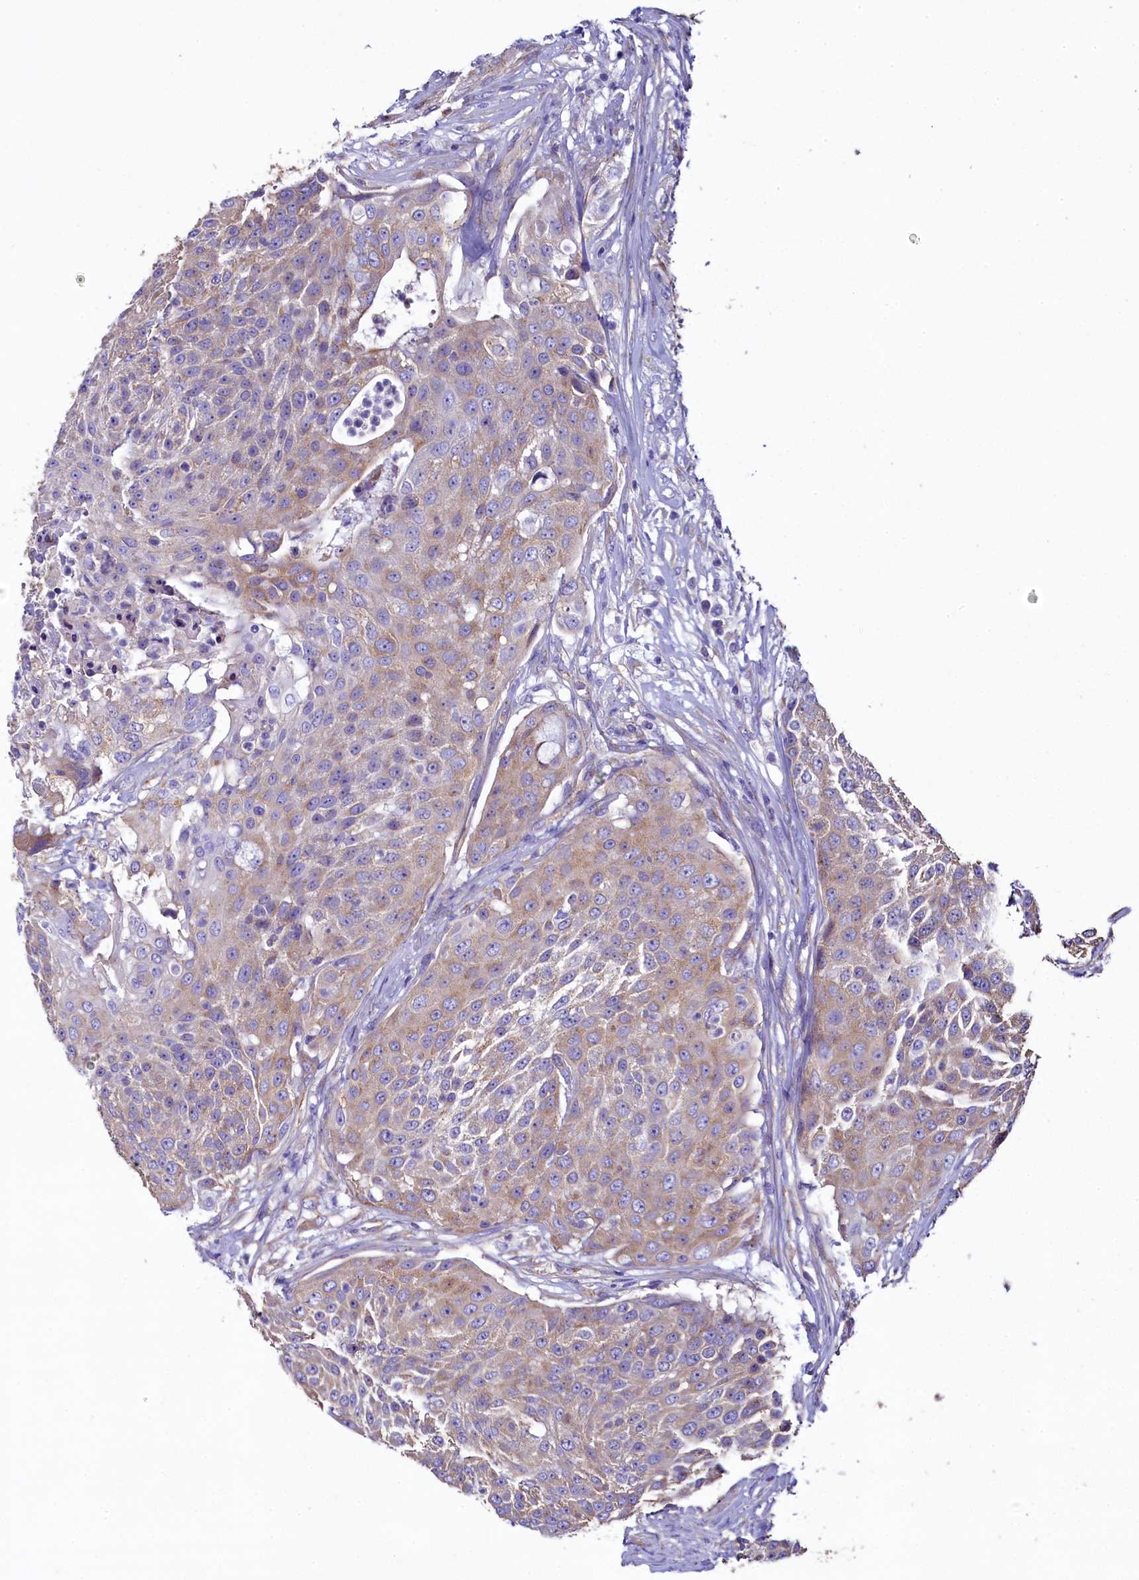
{"staining": {"intensity": "weak", "quantity": ">75%", "location": "cytoplasmic/membranous"}, "tissue": "urothelial cancer", "cell_type": "Tumor cells", "image_type": "cancer", "snomed": [{"axis": "morphology", "description": "Urothelial carcinoma, High grade"}, {"axis": "topography", "description": "Urinary bladder"}], "caption": "Protein analysis of urothelial cancer tissue displays weak cytoplasmic/membranous staining in approximately >75% of tumor cells. (Brightfield microscopy of DAB IHC at high magnification).", "gene": "GPR21", "patient": {"sex": "female", "age": 63}}